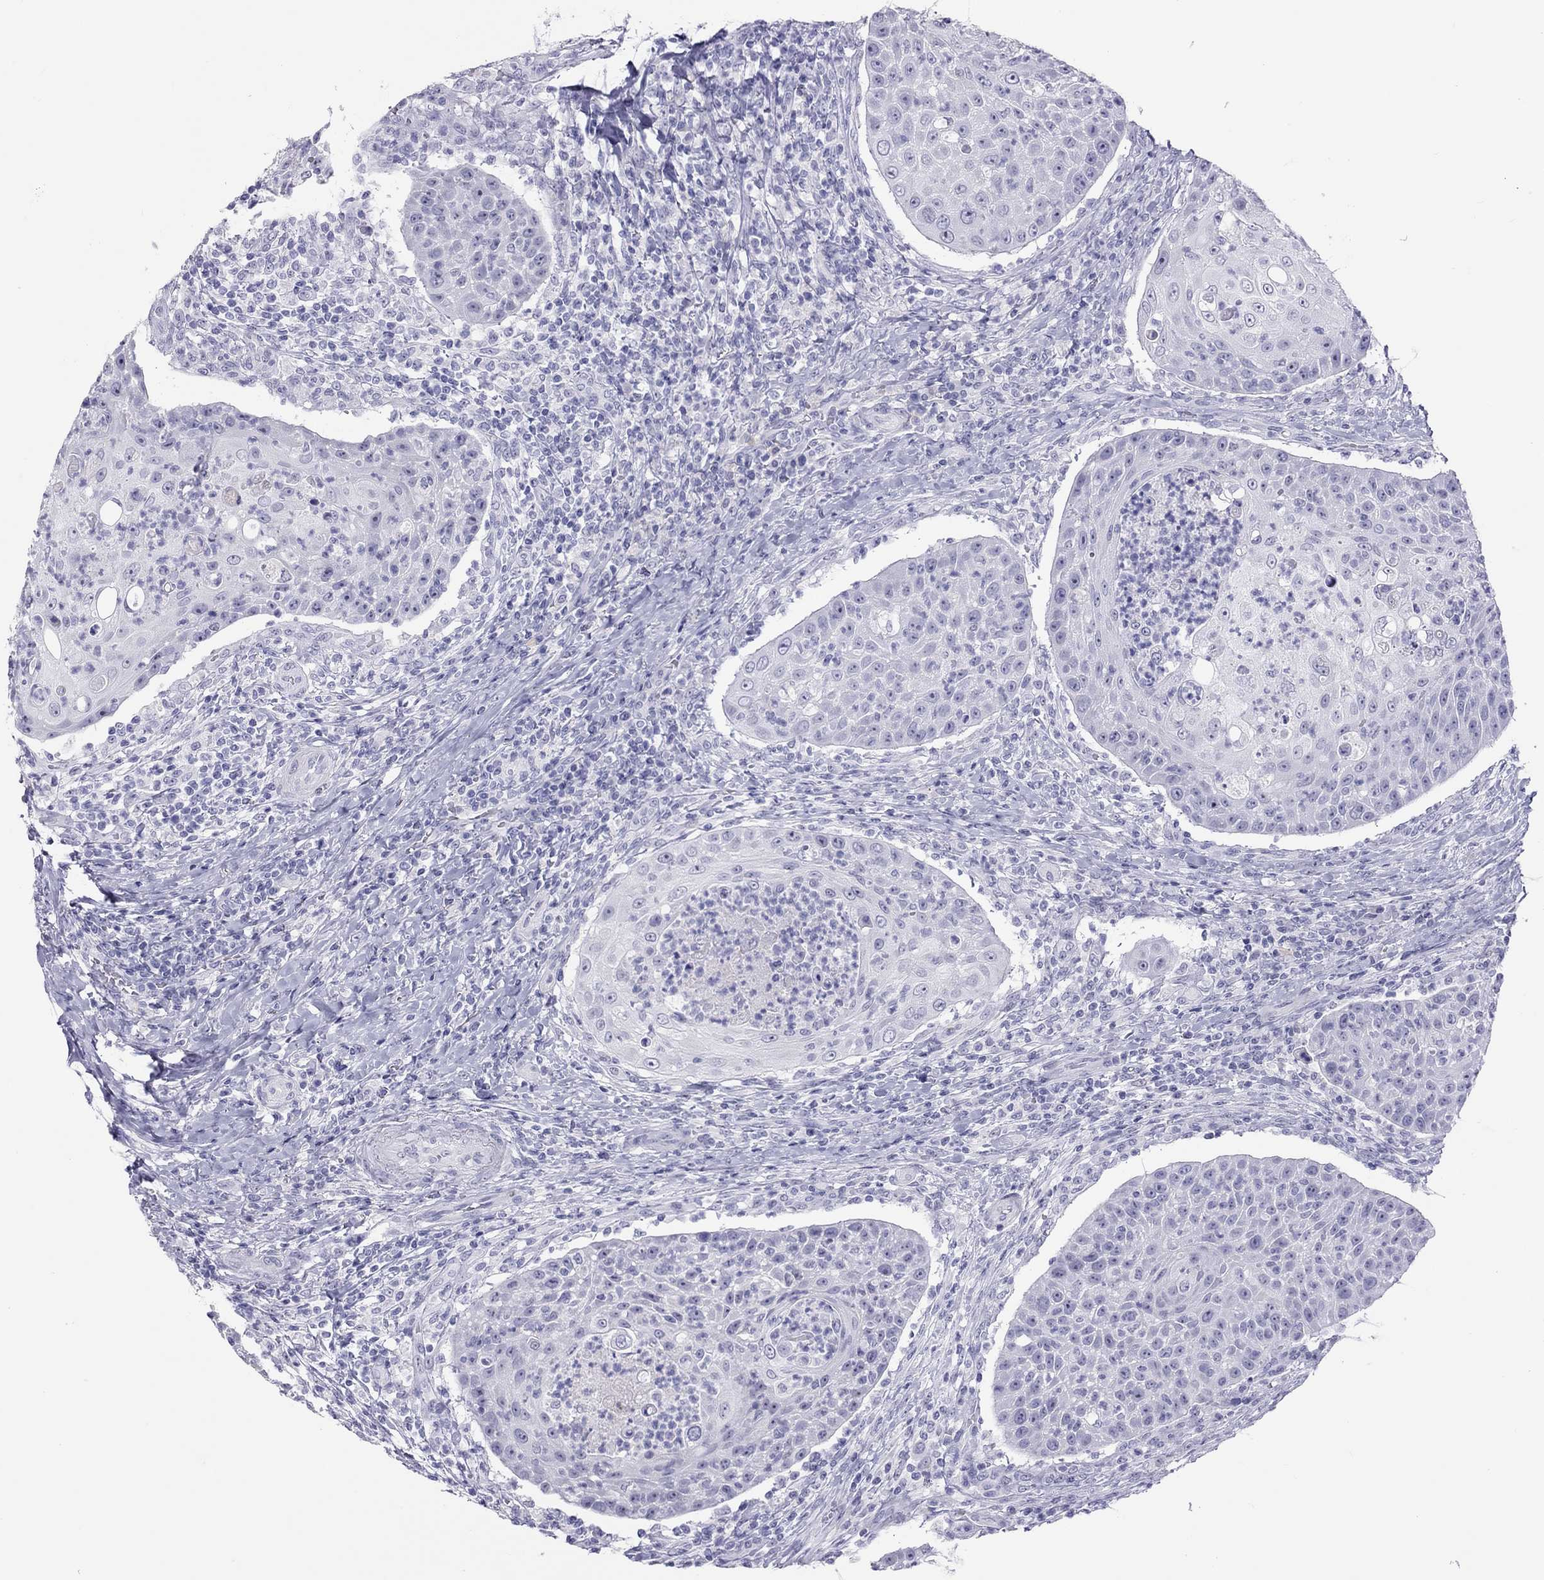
{"staining": {"intensity": "negative", "quantity": "none", "location": "none"}, "tissue": "head and neck cancer", "cell_type": "Tumor cells", "image_type": "cancer", "snomed": [{"axis": "morphology", "description": "Squamous cell carcinoma, NOS"}, {"axis": "topography", "description": "Head-Neck"}], "caption": "Immunohistochemistry (IHC) micrograph of squamous cell carcinoma (head and neck) stained for a protein (brown), which demonstrates no staining in tumor cells.", "gene": "STAG3", "patient": {"sex": "male", "age": 69}}